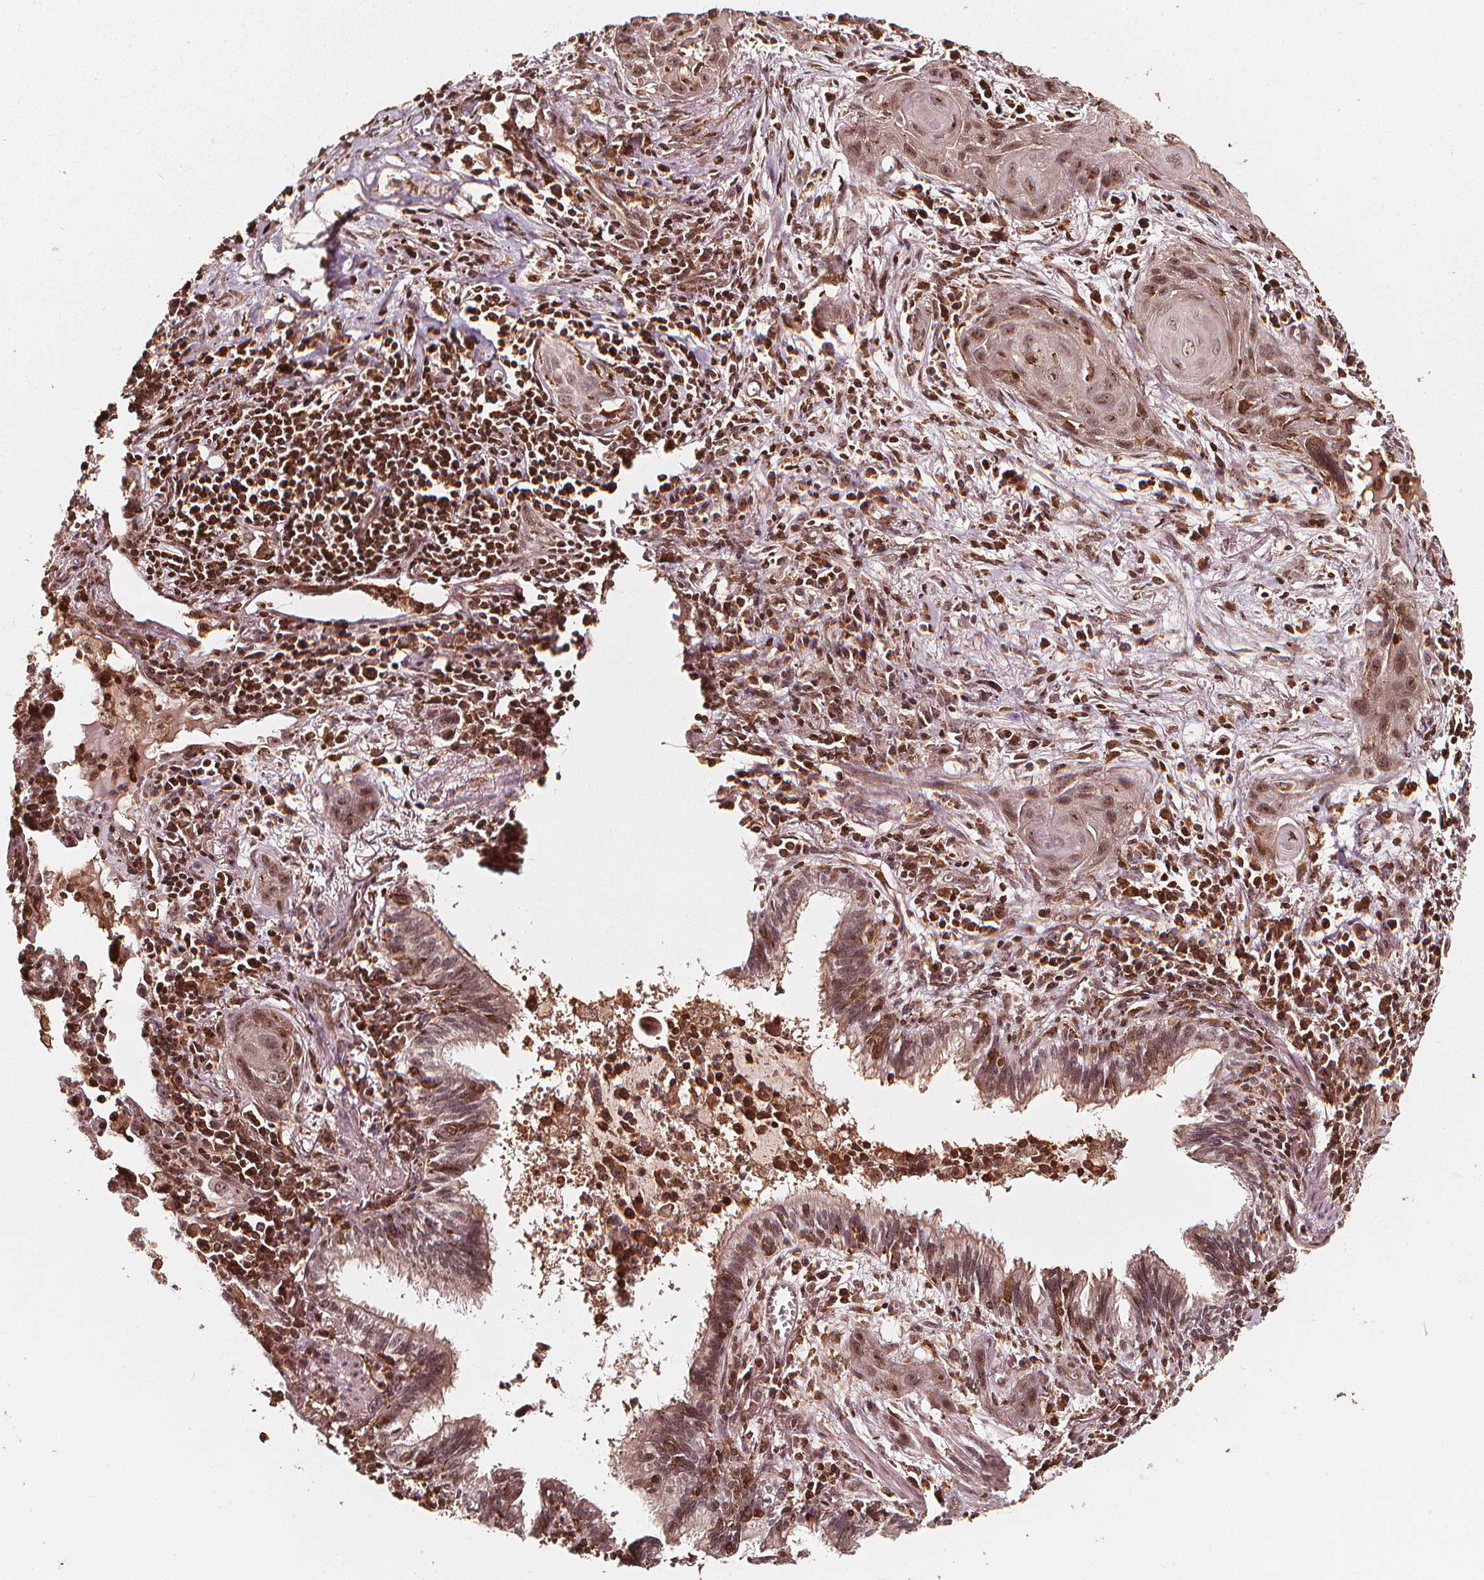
{"staining": {"intensity": "moderate", "quantity": ">75%", "location": "nuclear"}, "tissue": "lung cancer", "cell_type": "Tumor cells", "image_type": "cancer", "snomed": [{"axis": "morphology", "description": "Squamous cell carcinoma, NOS"}, {"axis": "topography", "description": "Lung"}], "caption": "Lung squamous cell carcinoma stained for a protein displays moderate nuclear positivity in tumor cells.", "gene": "EXOSC9", "patient": {"sex": "male", "age": 79}}